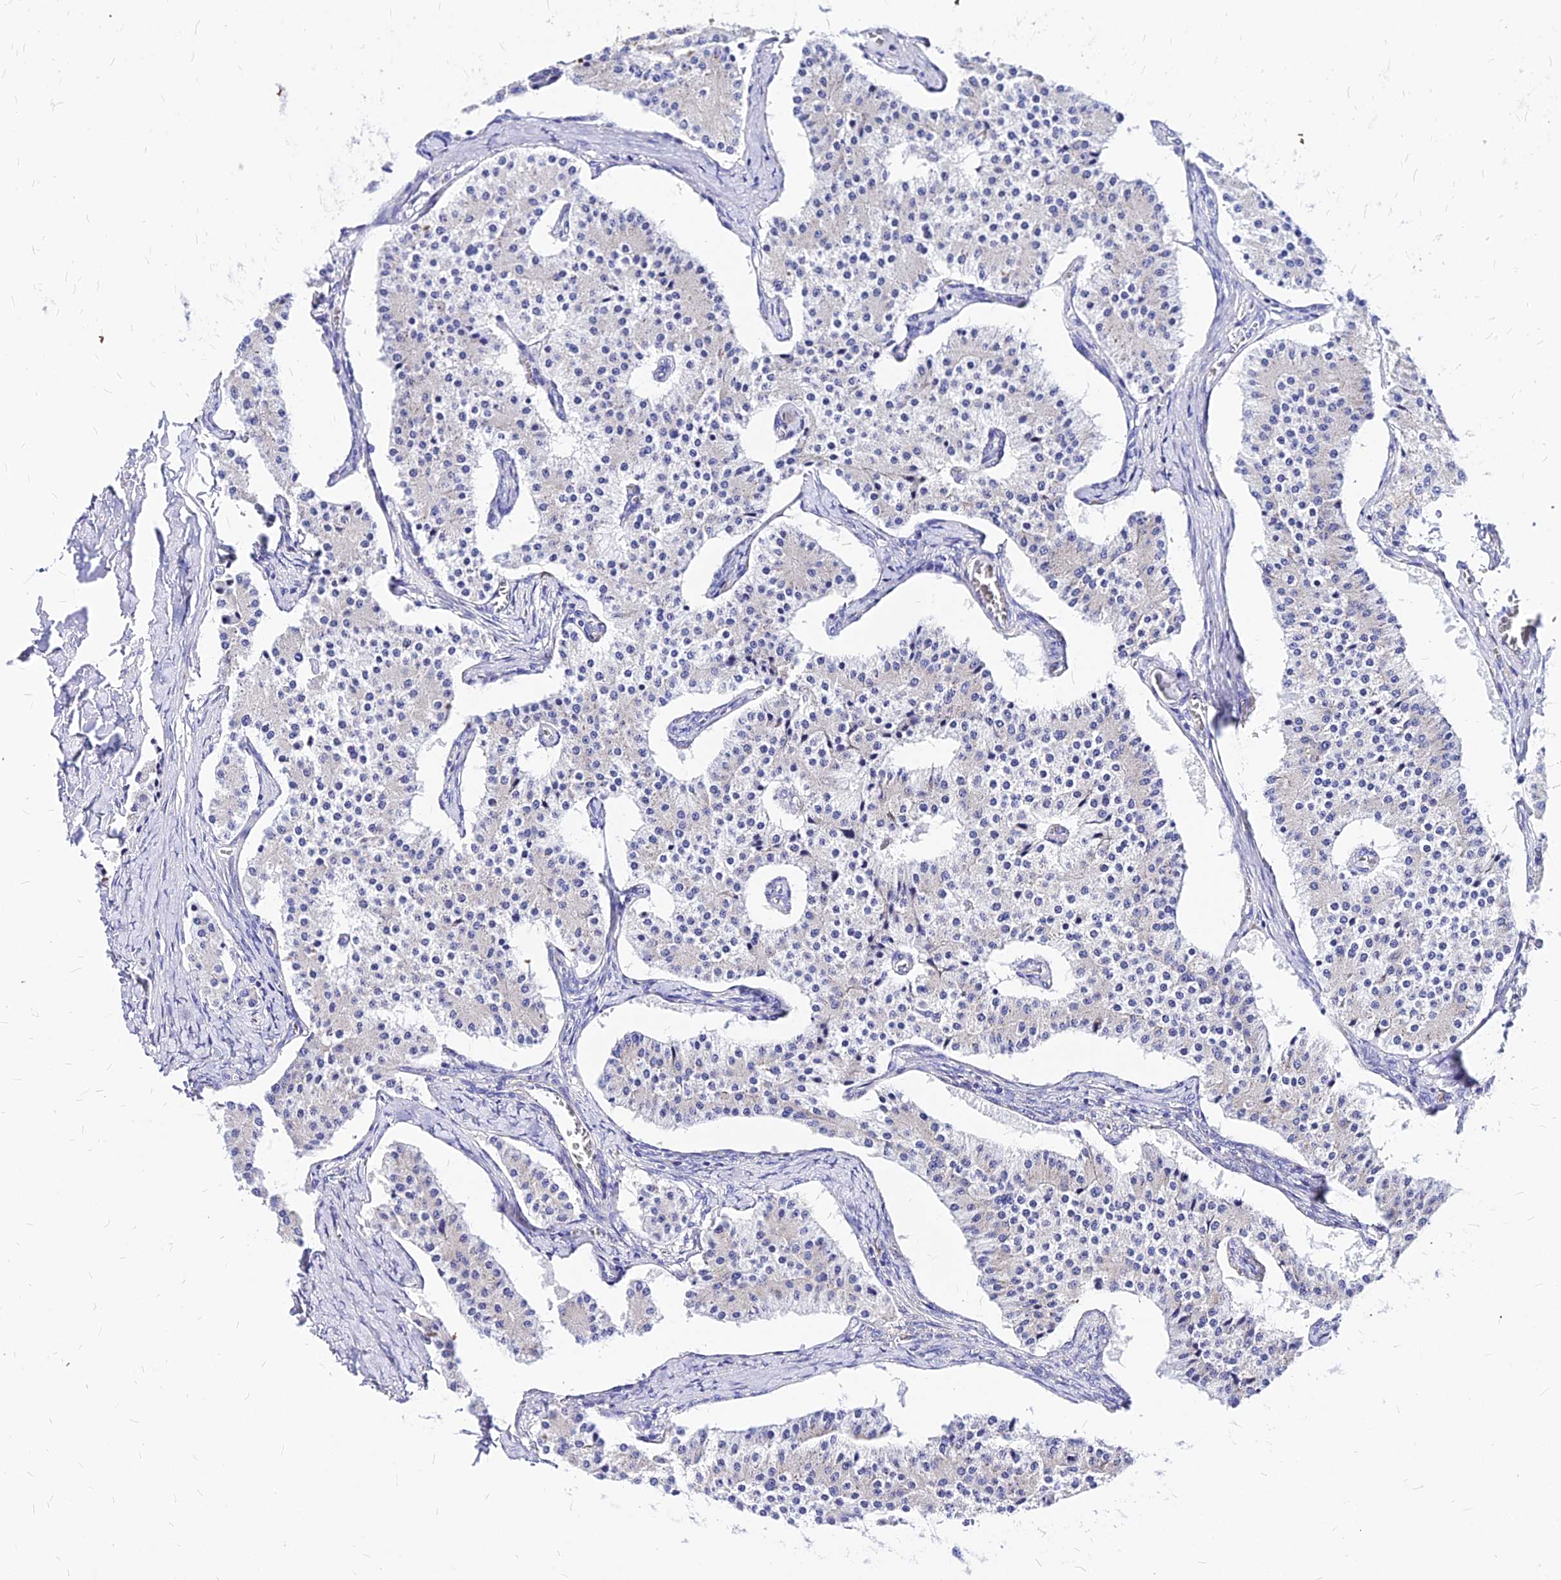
{"staining": {"intensity": "negative", "quantity": "none", "location": "none"}, "tissue": "carcinoid", "cell_type": "Tumor cells", "image_type": "cancer", "snomed": [{"axis": "morphology", "description": "Carcinoid, malignant, NOS"}, {"axis": "topography", "description": "Colon"}], "caption": "IHC histopathology image of malignant carcinoid stained for a protein (brown), which displays no expression in tumor cells.", "gene": "RPL19", "patient": {"sex": "female", "age": 52}}